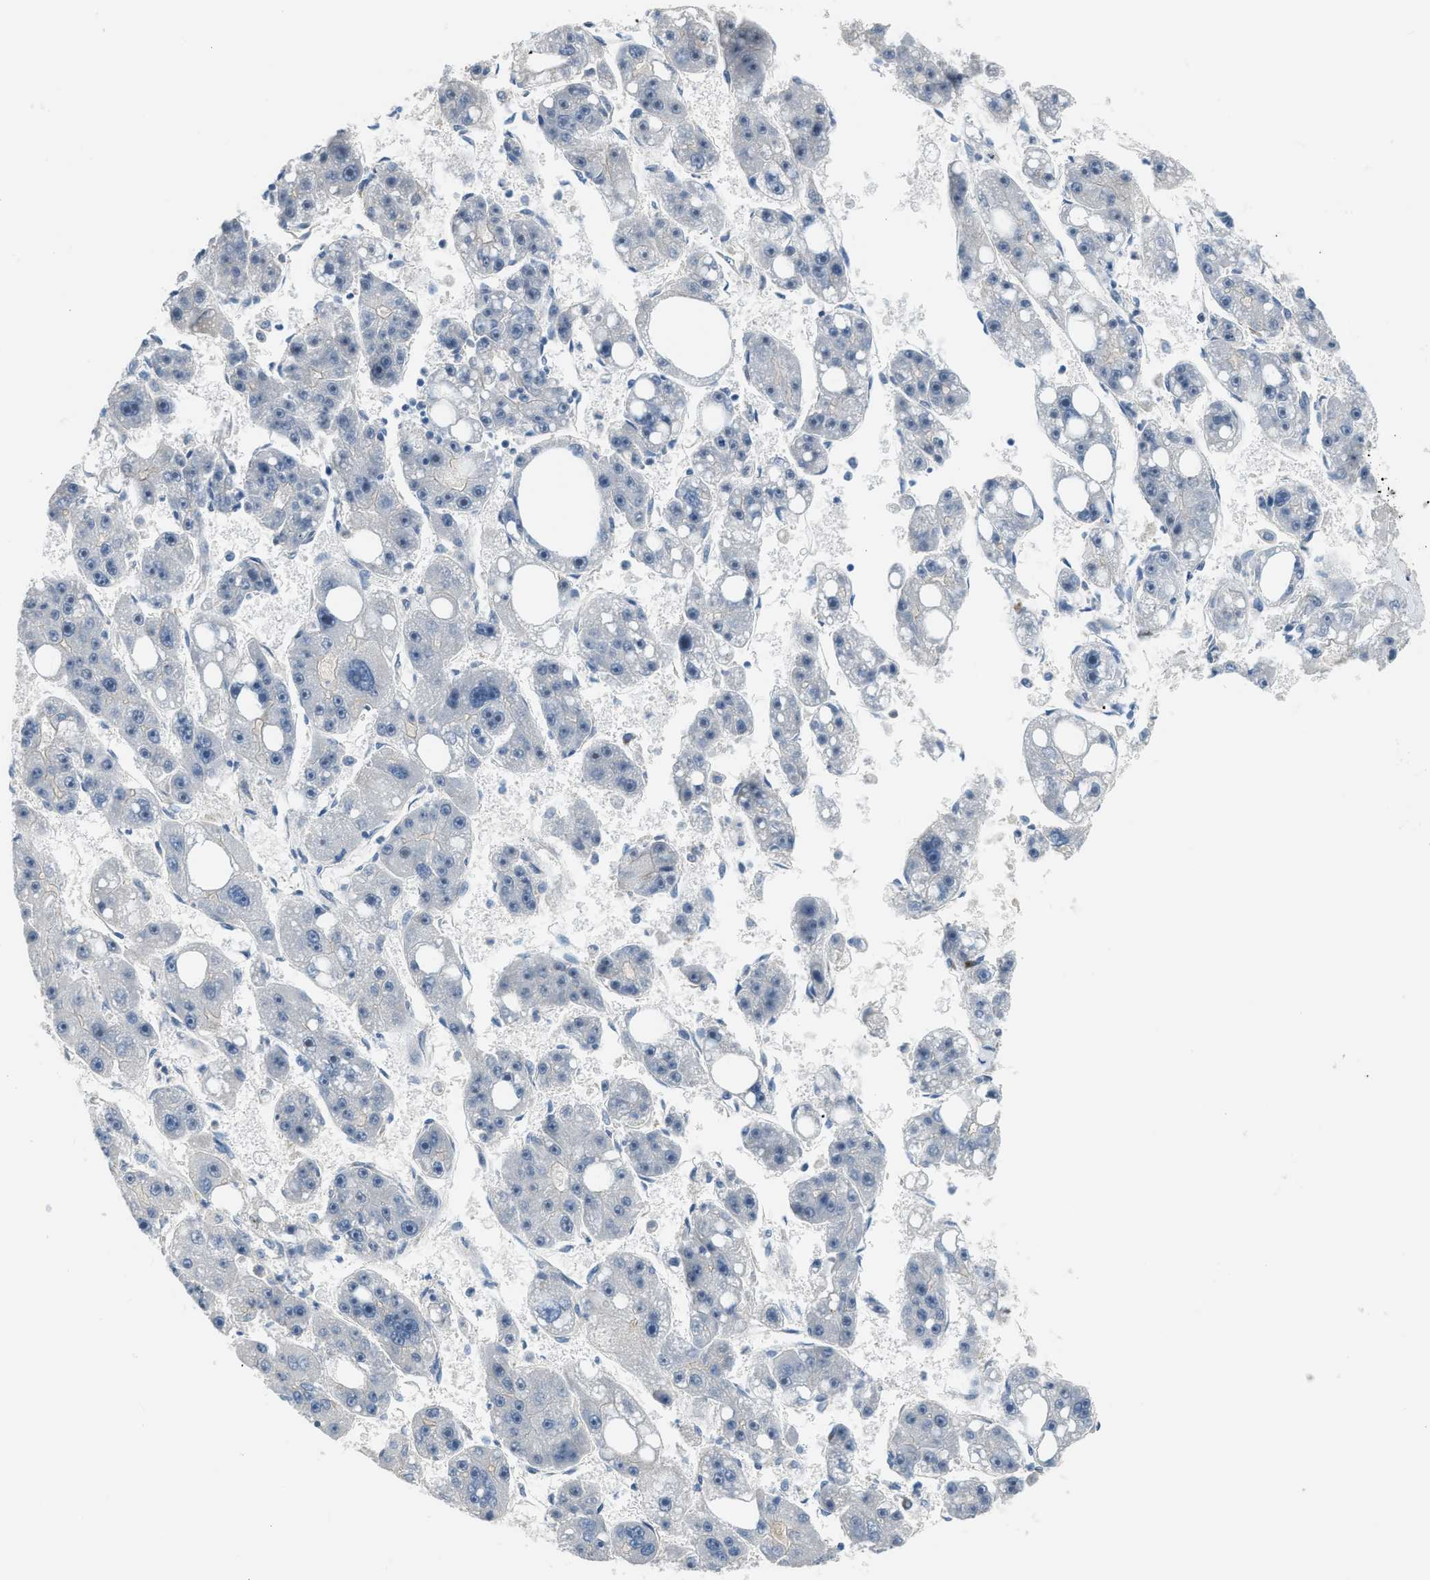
{"staining": {"intensity": "negative", "quantity": "none", "location": "none"}, "tissue": "liver cancer", "cell_type": "Tumor cells", "image_type": "cancer", "snomed": [{"axis": "morphology", "description": "Carcinoma, Hepatocellular, NOS"}, {"axis": "topography", "description": "Liver"}], "caption": "Immunohistochemistry image of neoplastic tissue: hepatocellular carcinoma (liver) stained with DAB (3,3'-diaminobenzidine) shows no significant protein positivity in tumor cells.", "gene": "TMEM154", "patient": {"sex": "female", "age": 61}}